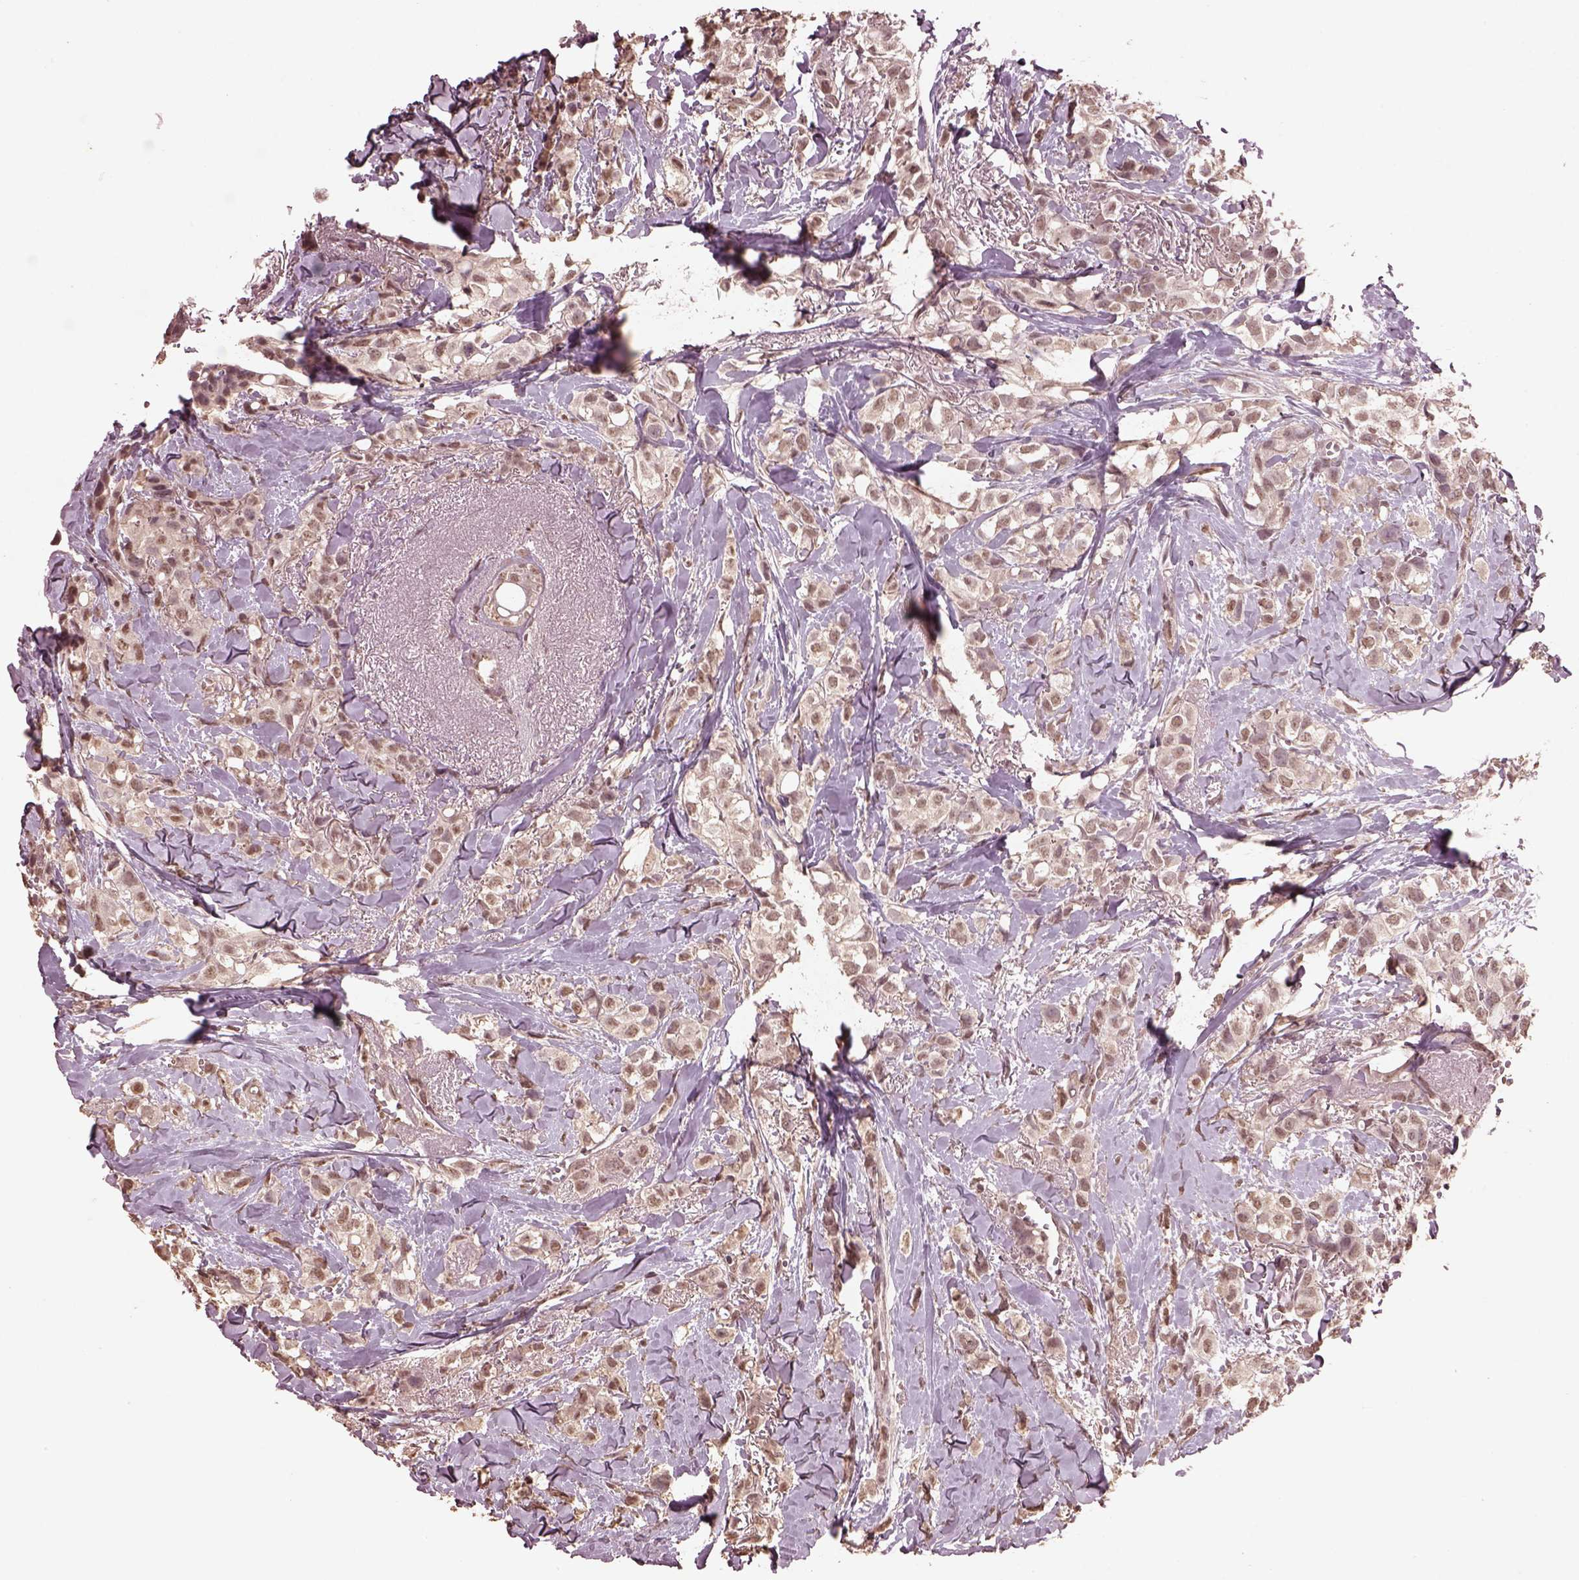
{"staining": {"intensity": "weak", "quantity": ">75%", "location": "nuclear"}, "tissue": "breast cancer", "cell_type": "Tumor cells", "image_type": "cancer", "snomed": [{"axis": "morphology", "description": "Duct carcinoma"}, {"axis": "topography", "description": "Breast"}], "caption": "Human breast cancer (invasive ductal carcinoma) stained for a protein (brown) reveals weak nuclear positive expression in about >75% of tumor cells.", "gene": "CPT1C", "patient": {"sex": "female", "age": 85}}